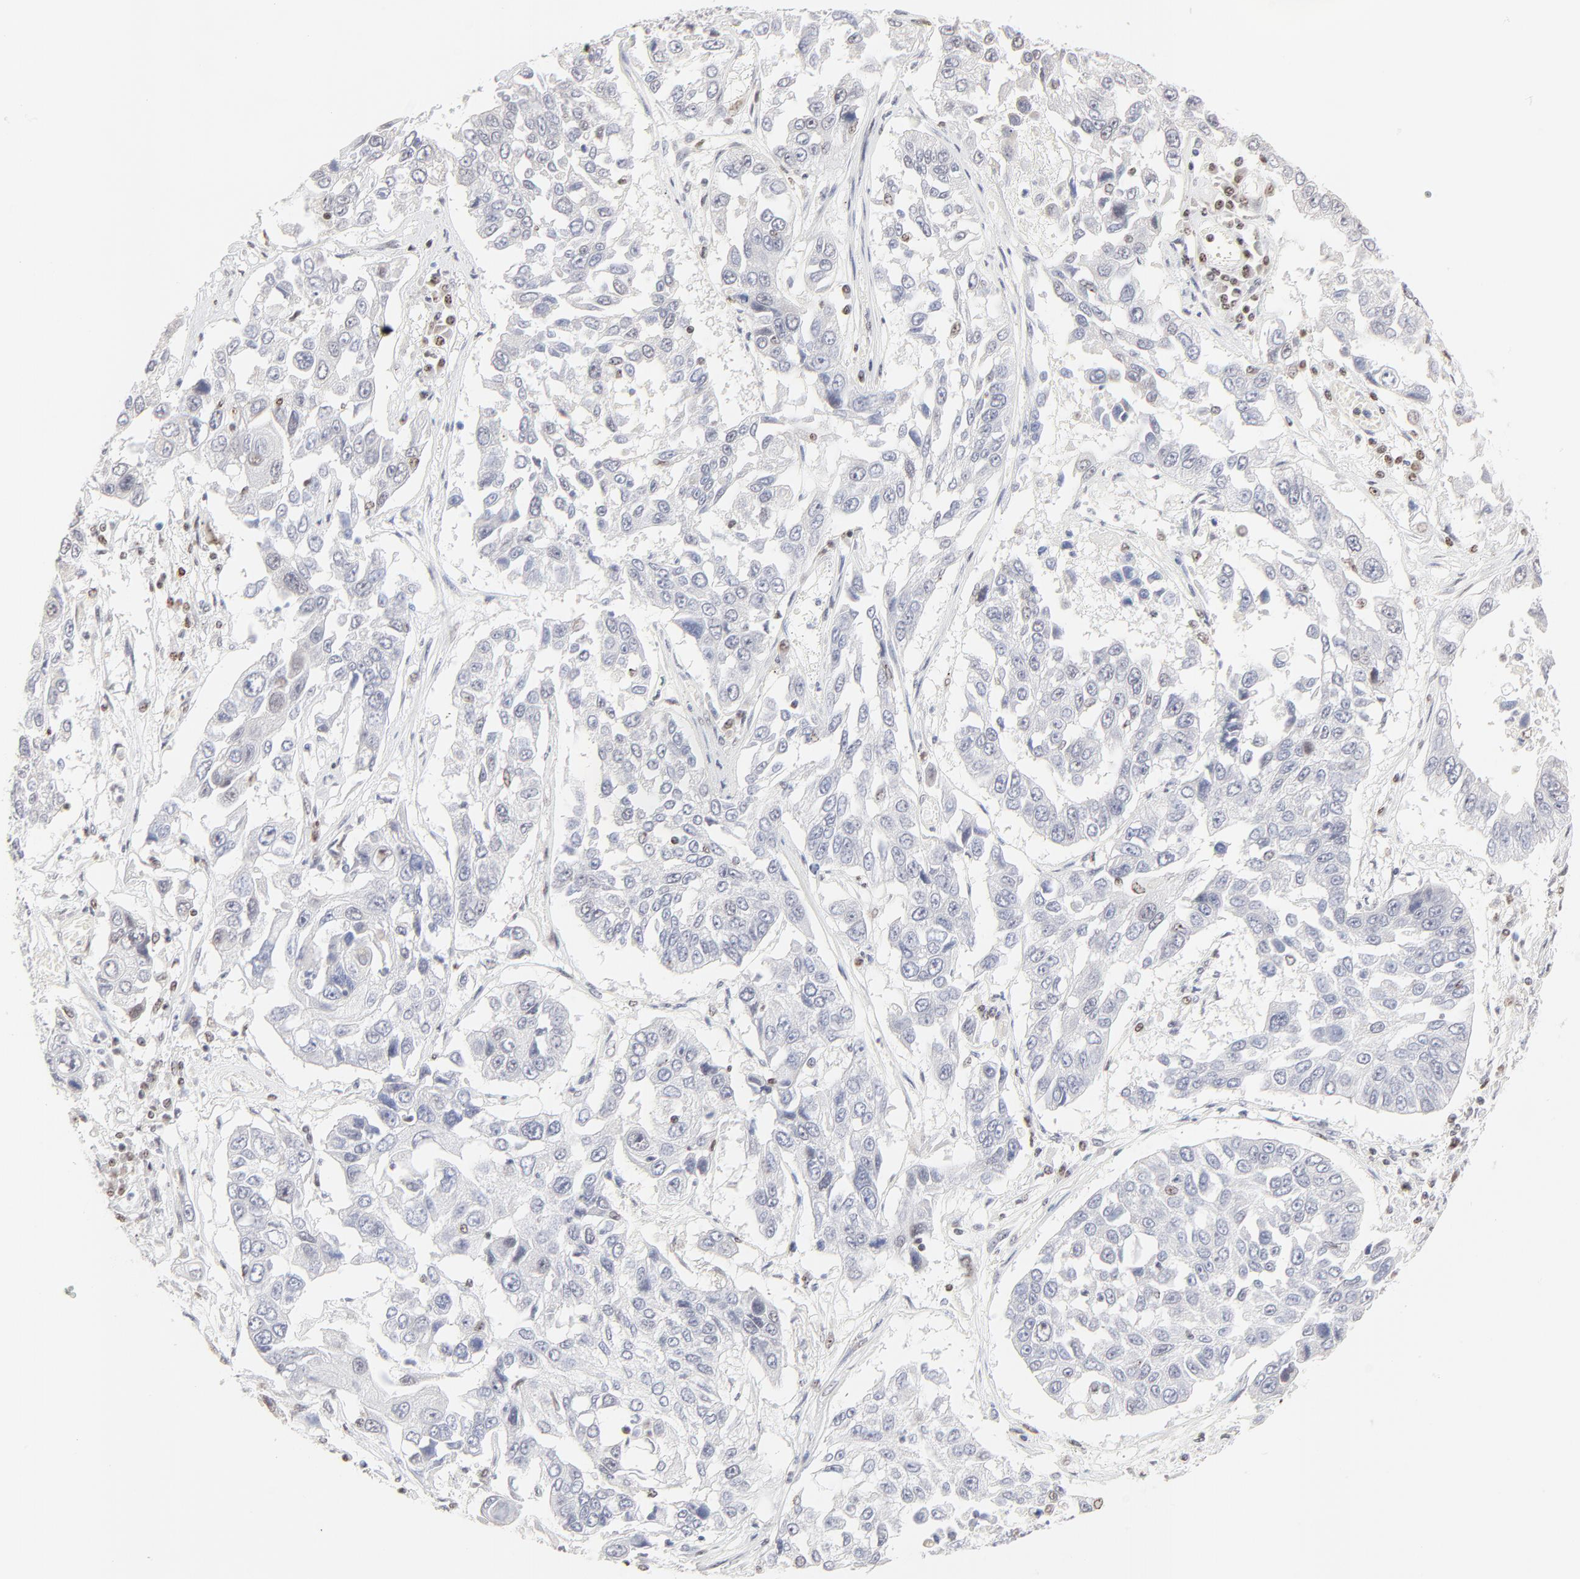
{"staining": {"intensity": "negative", "quantity": "none", "location": "none"}, "tissue": "lung cancer", "cell_type": "Tumor cells", "image_type": "cancer", "snomed": [{"axis": "morphology", "description": "Squamous cell carcinoma, NOS"}, {"axis": "topography", "description": "Lung"}], "caption": "This is a image of IHC staining of lung cancer (squamous cell carcinoma), which shows no expression in tumor cells.", "gene": "NFIL3", "patient": {"sex": "male", "age": 71}}